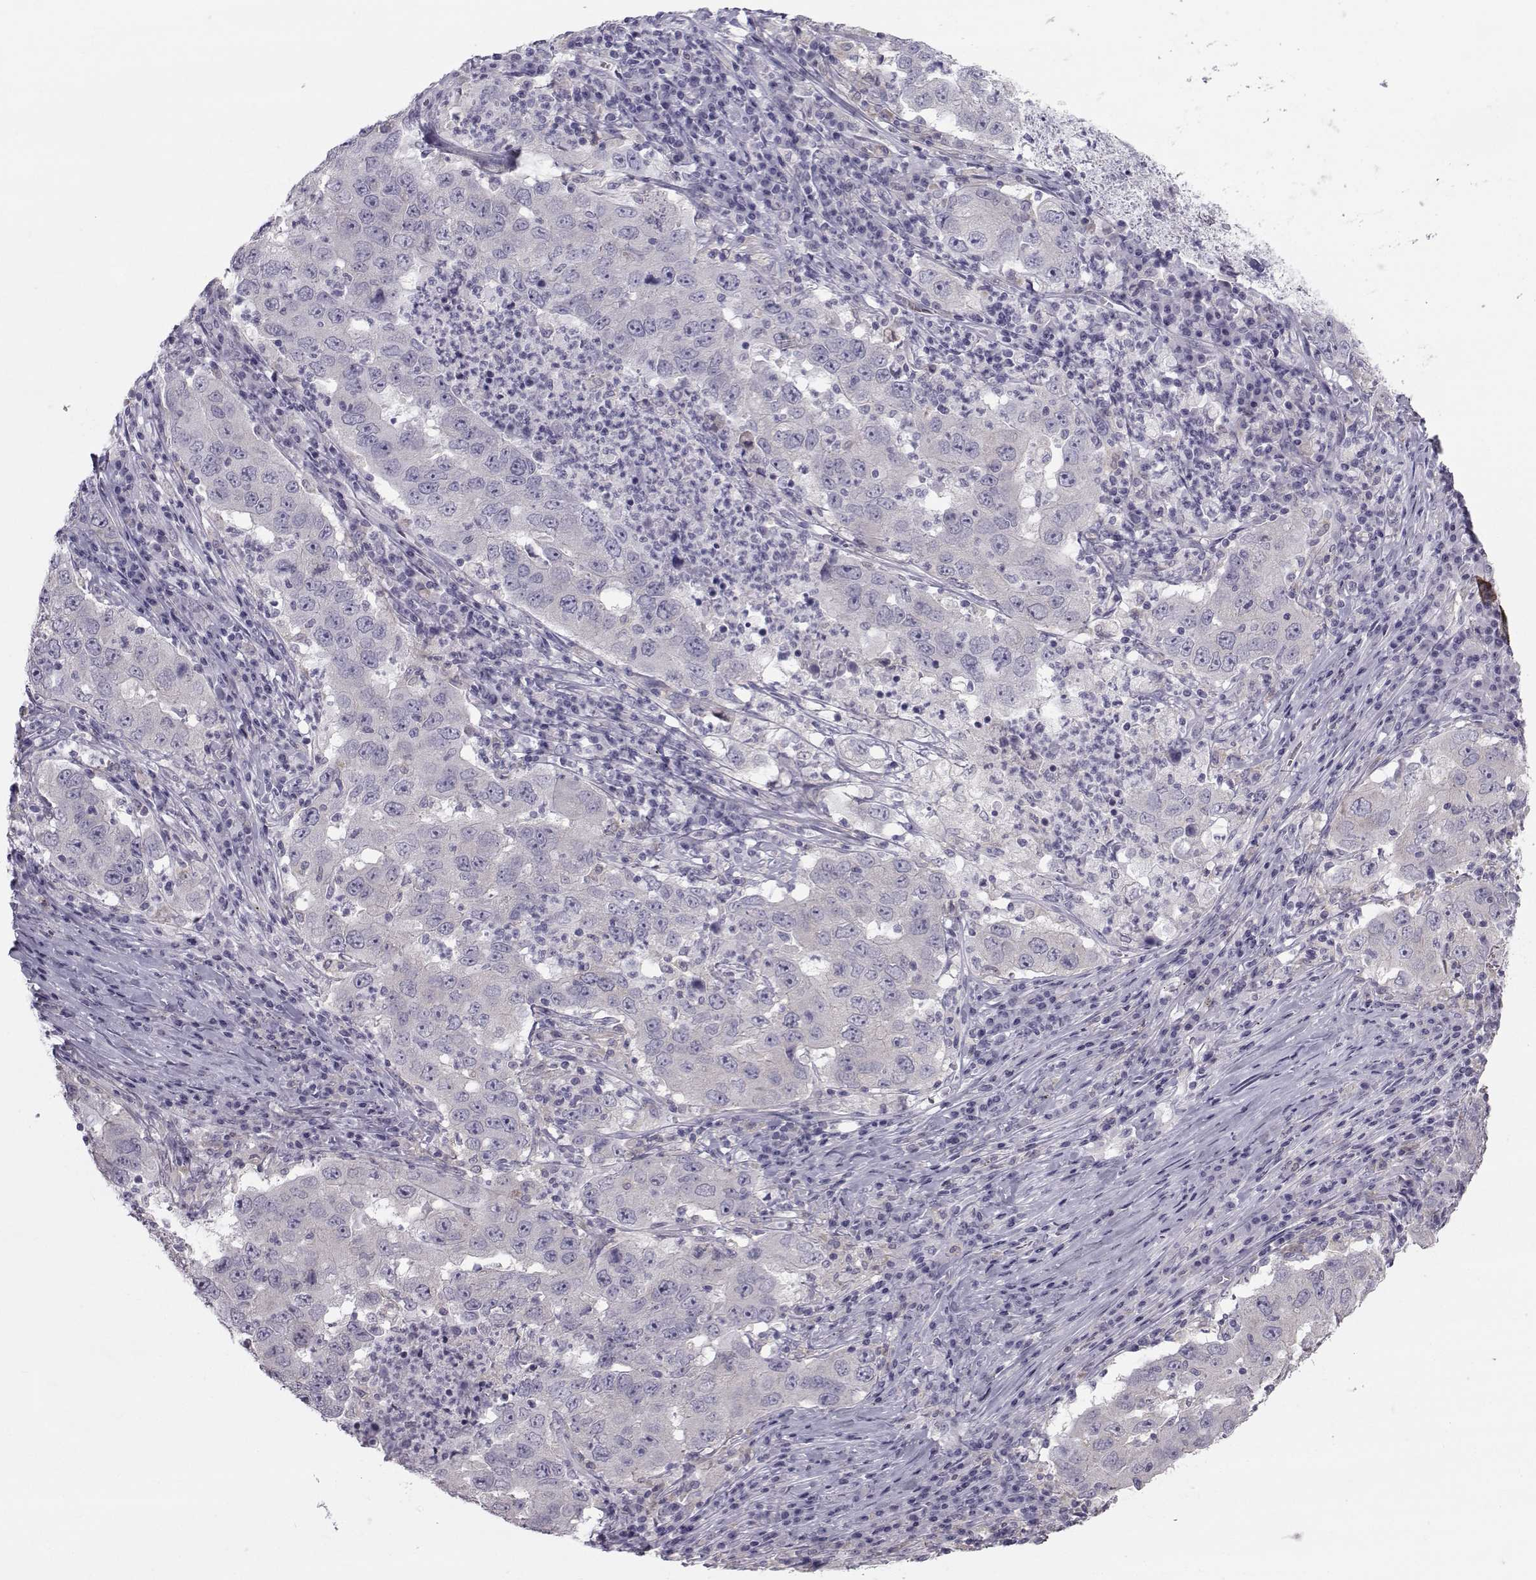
{"staining": {"intensity": "negative", "quantity": "none", "location": "none"}, "tissue": "lung cancer", "cell_type": "Tumor cells", "image_type": "cancer", "snomed": [{"axis": "morphology", "description": "Adenocarcinoma, NOS"}, {"axis": "topography", "description": "Lung"}], "caption": "Adenocarcinoma (lung) was stained to show a protein in brown. There is no significant positivity in tumor cells.", "gene": "GARIN3", "patient": {"sex": "male", "age": 73}}